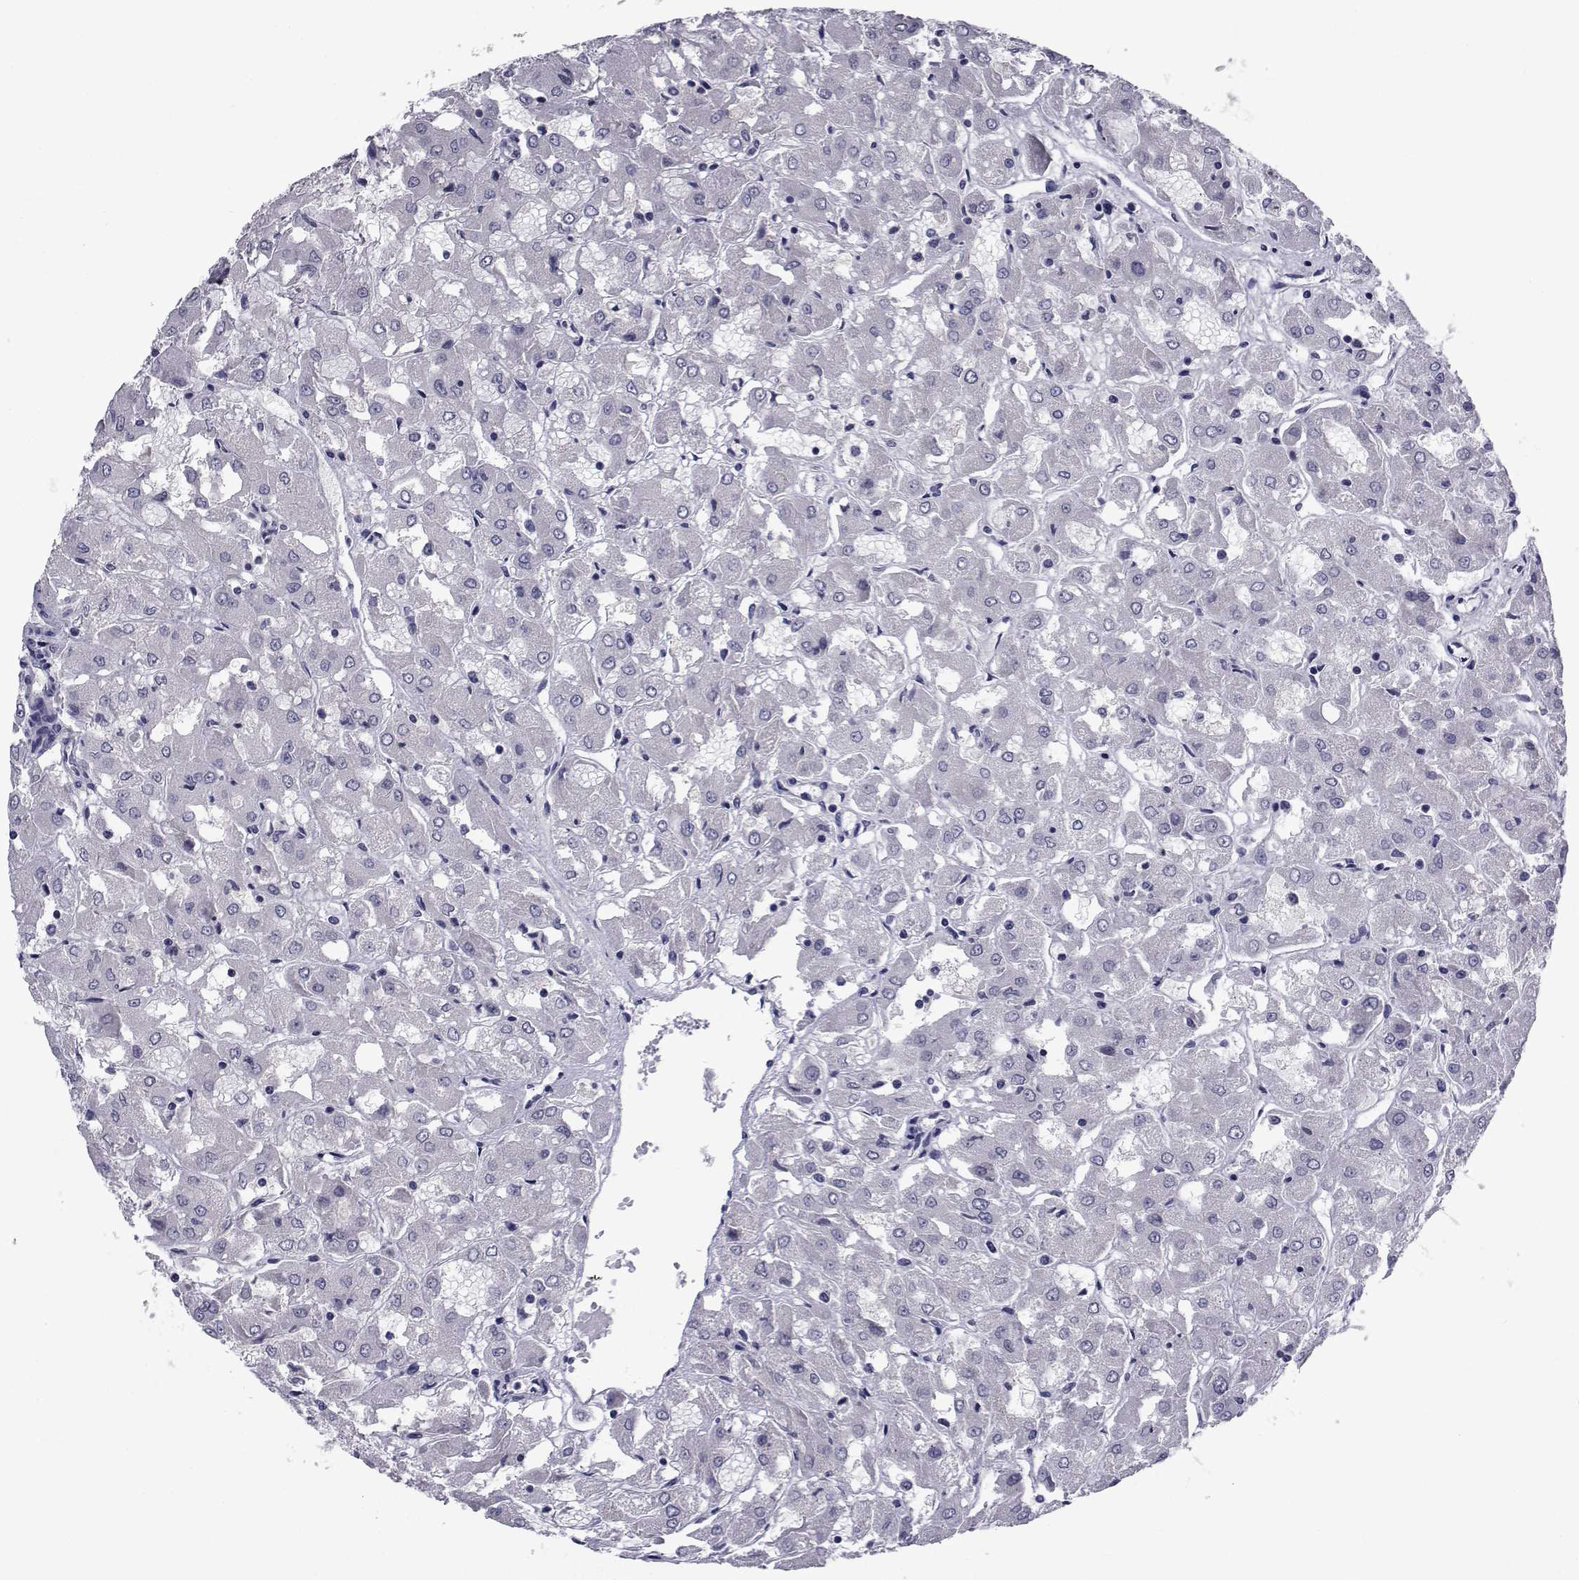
{"staining": {"intensity": "negative", "quantity": "none", "location": "none"}, "tissue": "renal cancer", "cell_type": "Tumor cells", "image_type": "cancer", "snomed": [{"axis": "morphology", "description": "Adenocarcinoma, NOS"}, {"axis": "topography", "description": "Kidney"}], "caption": "A photomicrograph of human renal adenocarcinoma is negative for staining in tumor cells.", "gene": "CHRNA1", "patient": {"sex": "male", "age": 72}}